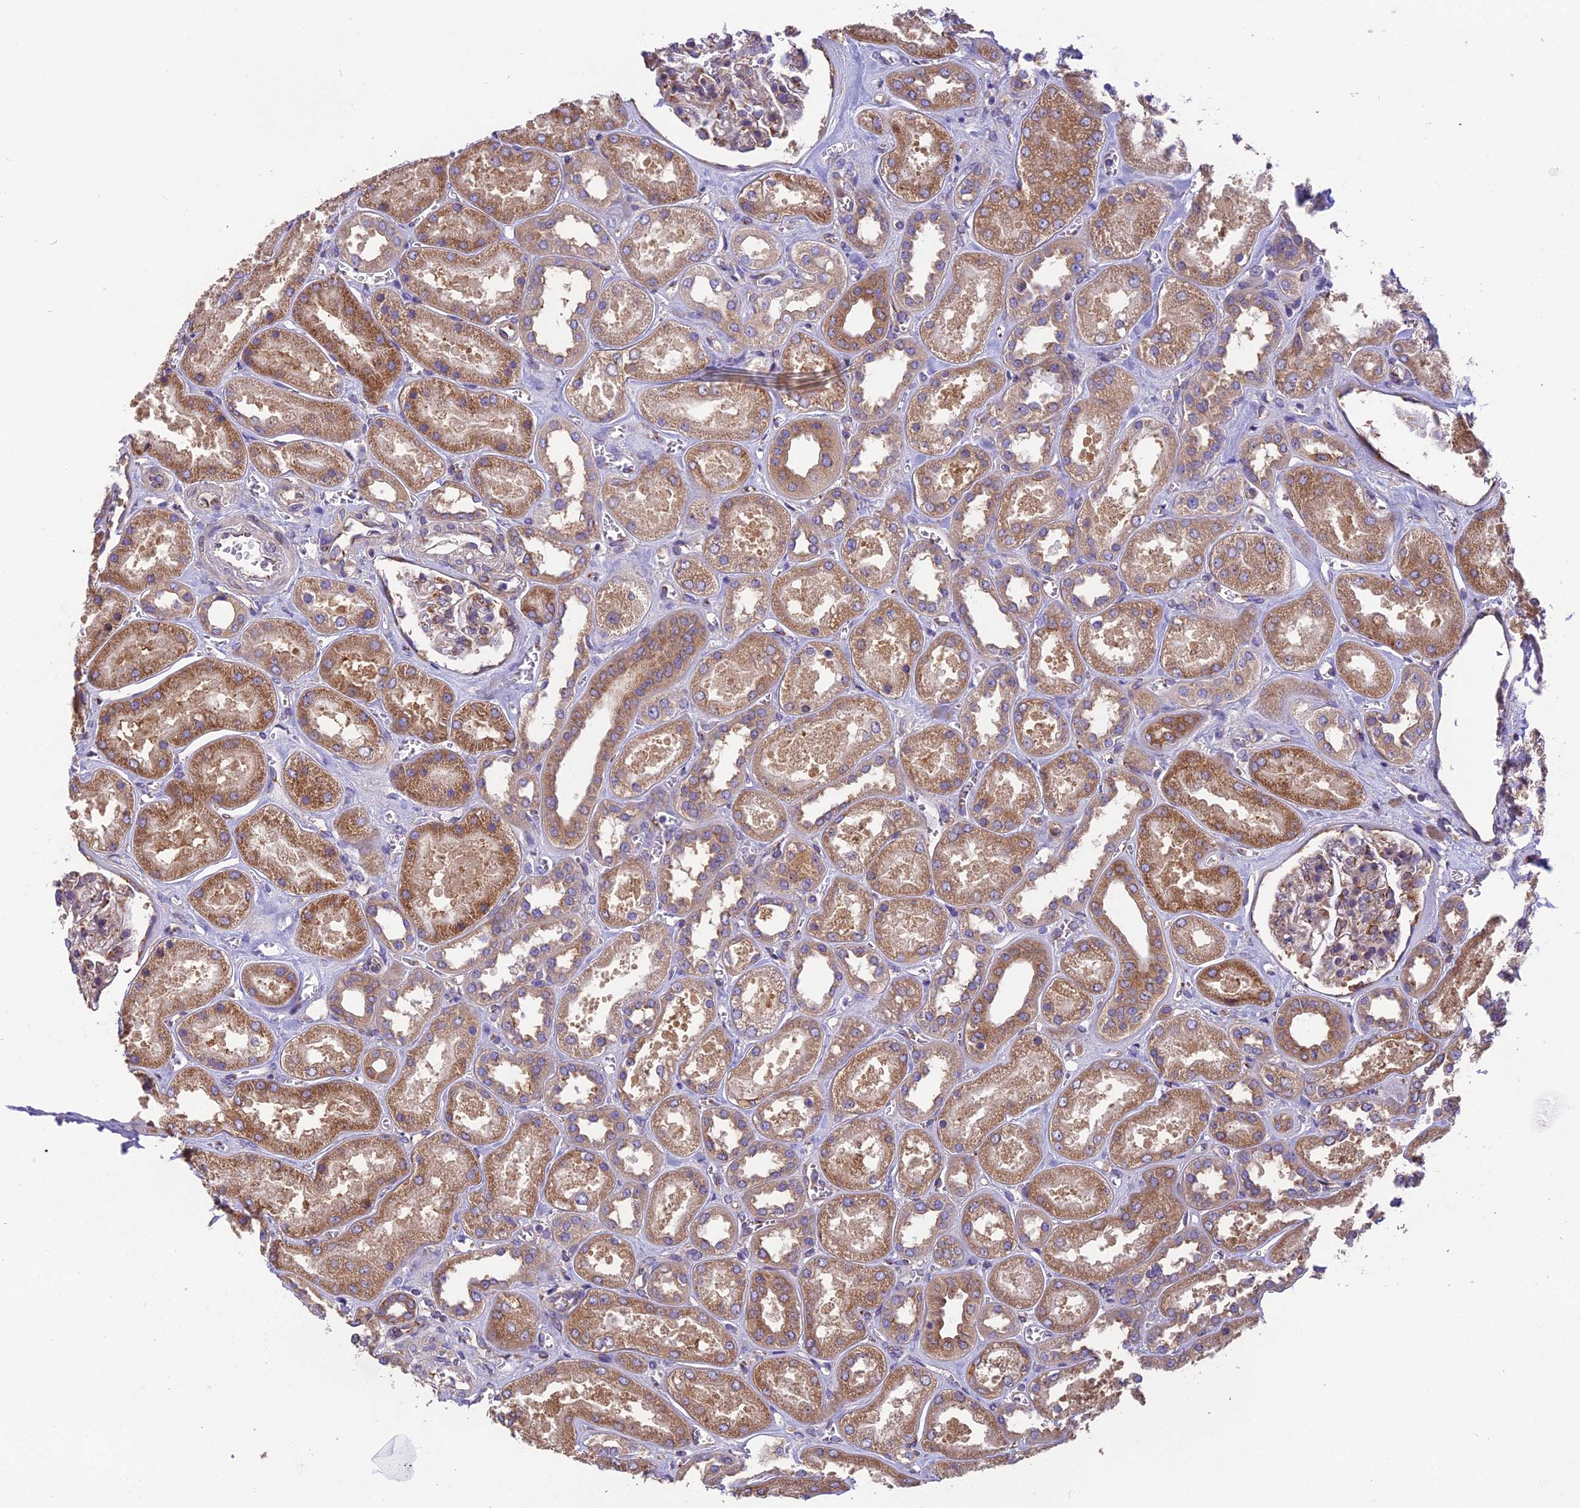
{"staining": {"intensity": "moderate", "quantity": "25%-75%", "location": "cytoplasmic/membranous"}, "tissue": "kidney", "cell_type": "Cells in glomeruli", "image_type": "normal", "snomed": [{"axis": "morphology", "description": "Normal tissue, NOS"}, {"axis": "morphology", "description": "Adenocarcinoma, NOS"}, {"axis": "topography", "description": "Kidney"}], "caption": "Immunohistochemistry (IHC) (DAB (3,3'-diaminobenzidine)) staining of normal kidney exhibits moderate cytoplasmic/membranous protein positivity in about 25%-75% of cells in glomeruli. (Brightfield microscopy of DAB IHC at high magnification).", "gene": "BLOC1S4", "patient": {"sex": "female", "age": 68}}